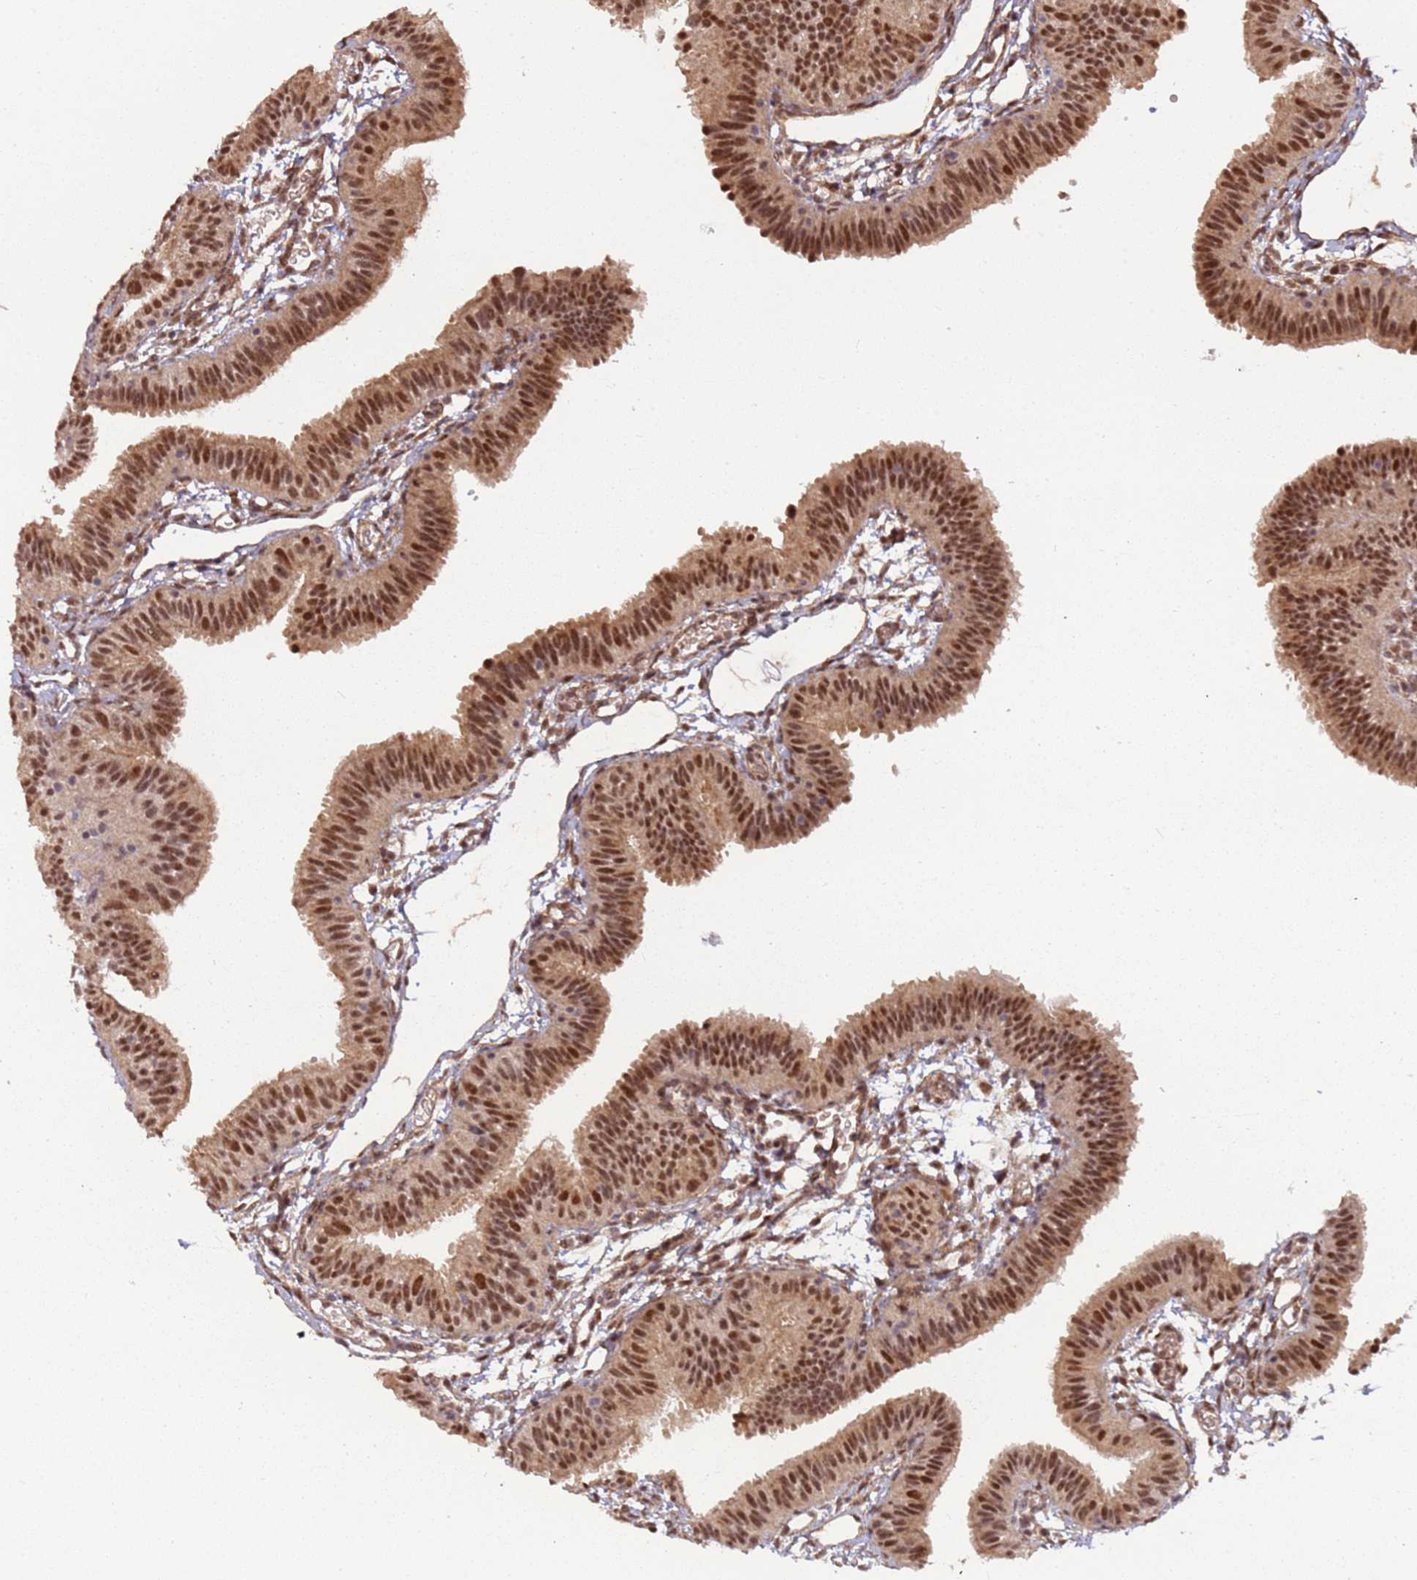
{"staining": {"intensity": "moderate", "quantity": ">75%", "location": "nuclear"}, "tissue": "fallopian tube", "cell_type": "Glandular cells", "image_type": "normal", "snomed": [{"axis": "morphology", "description": "Normal tissue, NOS"}, {"axis": "topography", "description": "Fallopian tube"}], "caption": "Brown immunohistochemical staining in unremarkable human fallopian tube shows moderate nuclear staining in approximately >75% of glandular cells.", "gene": "POLR3H", "patient": {"sex": "female", "age": 35}}